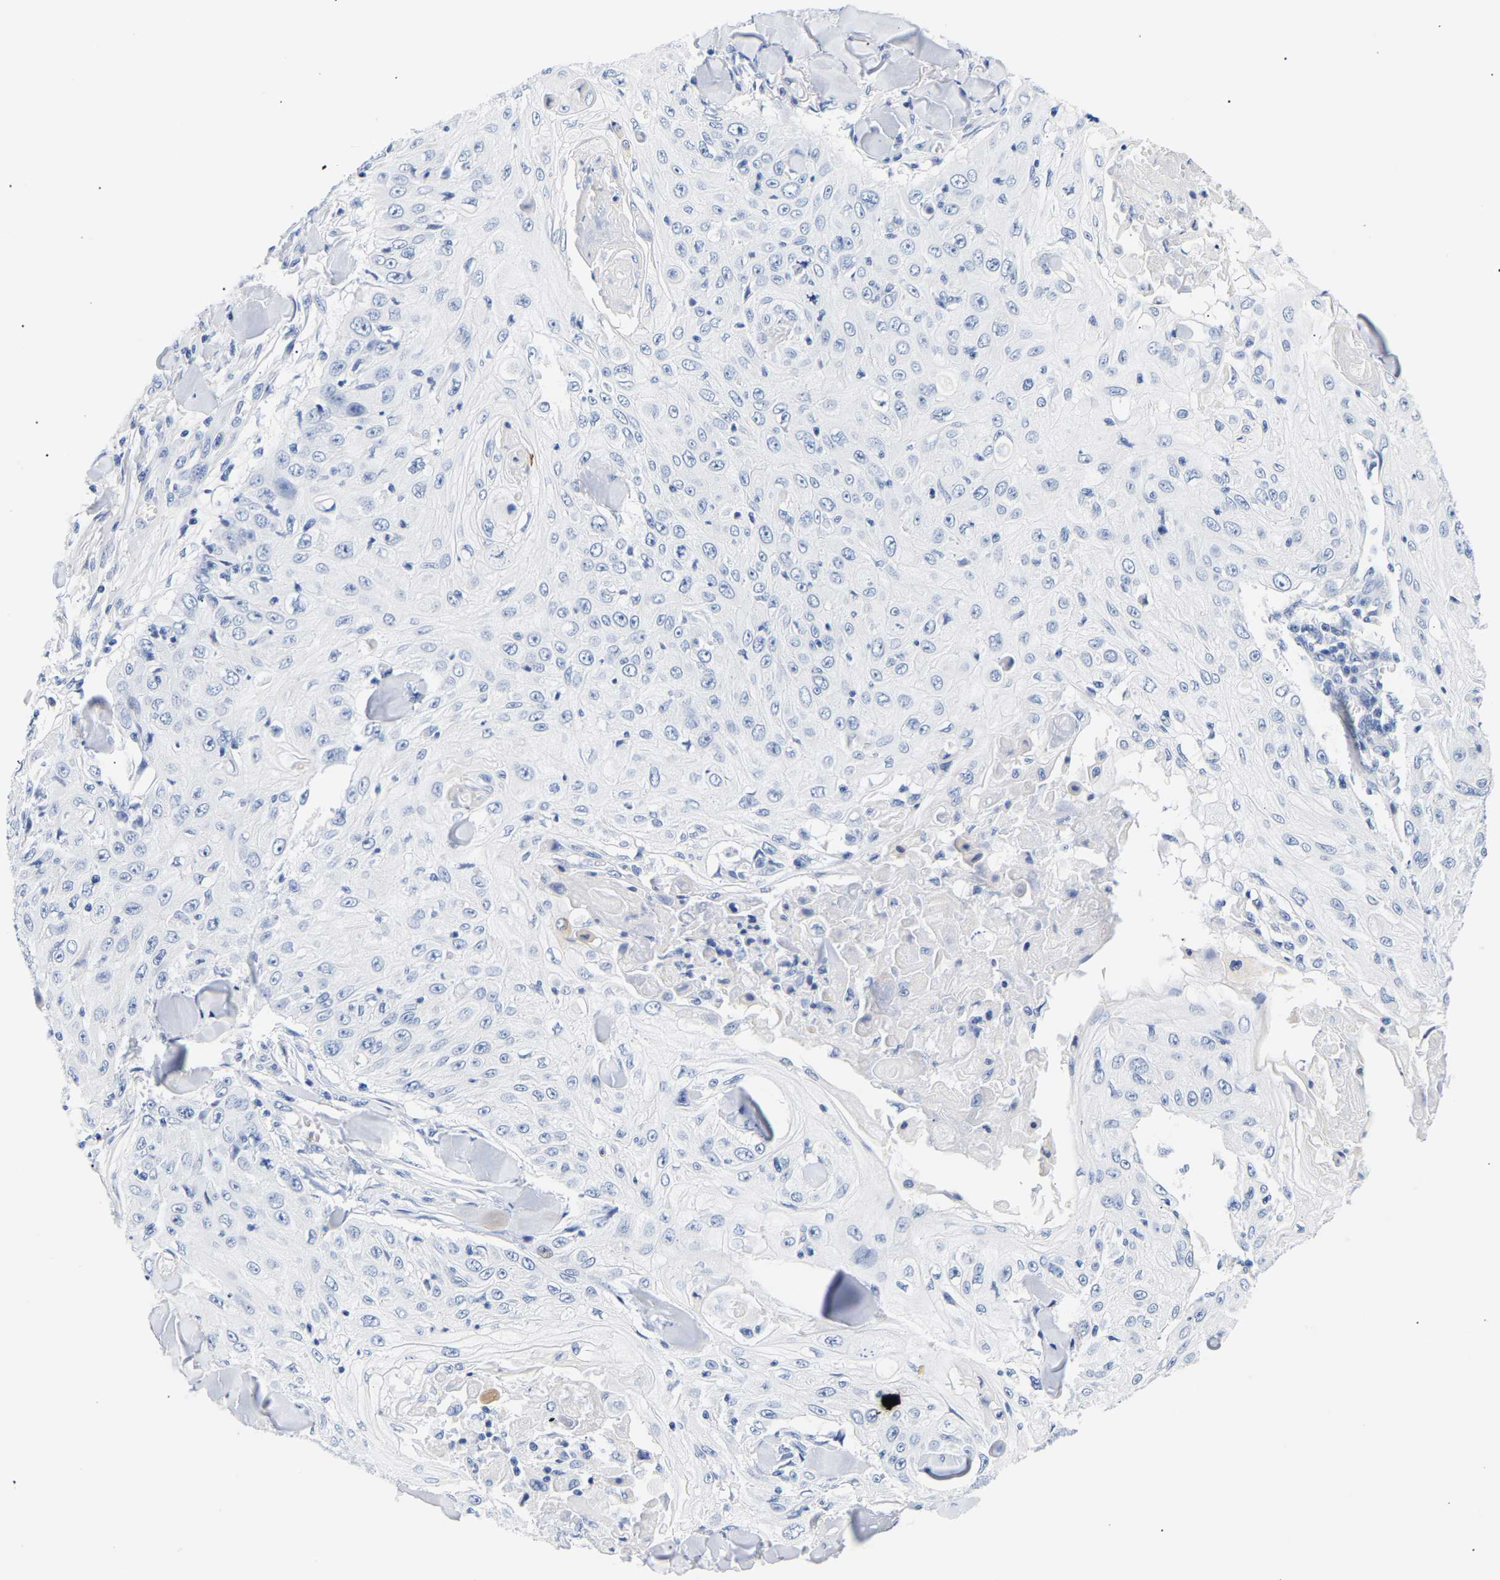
{"staining": {"intensity": "negative", "quantity": "none", "location": "none"}, "tissue": "skin cancer", "cell_type": "Tumor cells", "image_type": "cancer", "snomed": [{"axis": "morphology", "description": "Squamous cell carcinoma, NOS"}, {"axis": "topography", "description": "Skin"}], "caption": "Immunohistochemistry histopathology image of skin cancer (squamous cell carcinoma) stained for a protein (brown), which shows no expression in tumor cells. Brightfield microscopy of immunohistochemistry stained with DAB (brown) and hematoxylin (blue), captured at high magnification.", "gene": "SPINK2", "patient": {"sex": "male", "age": 86}}